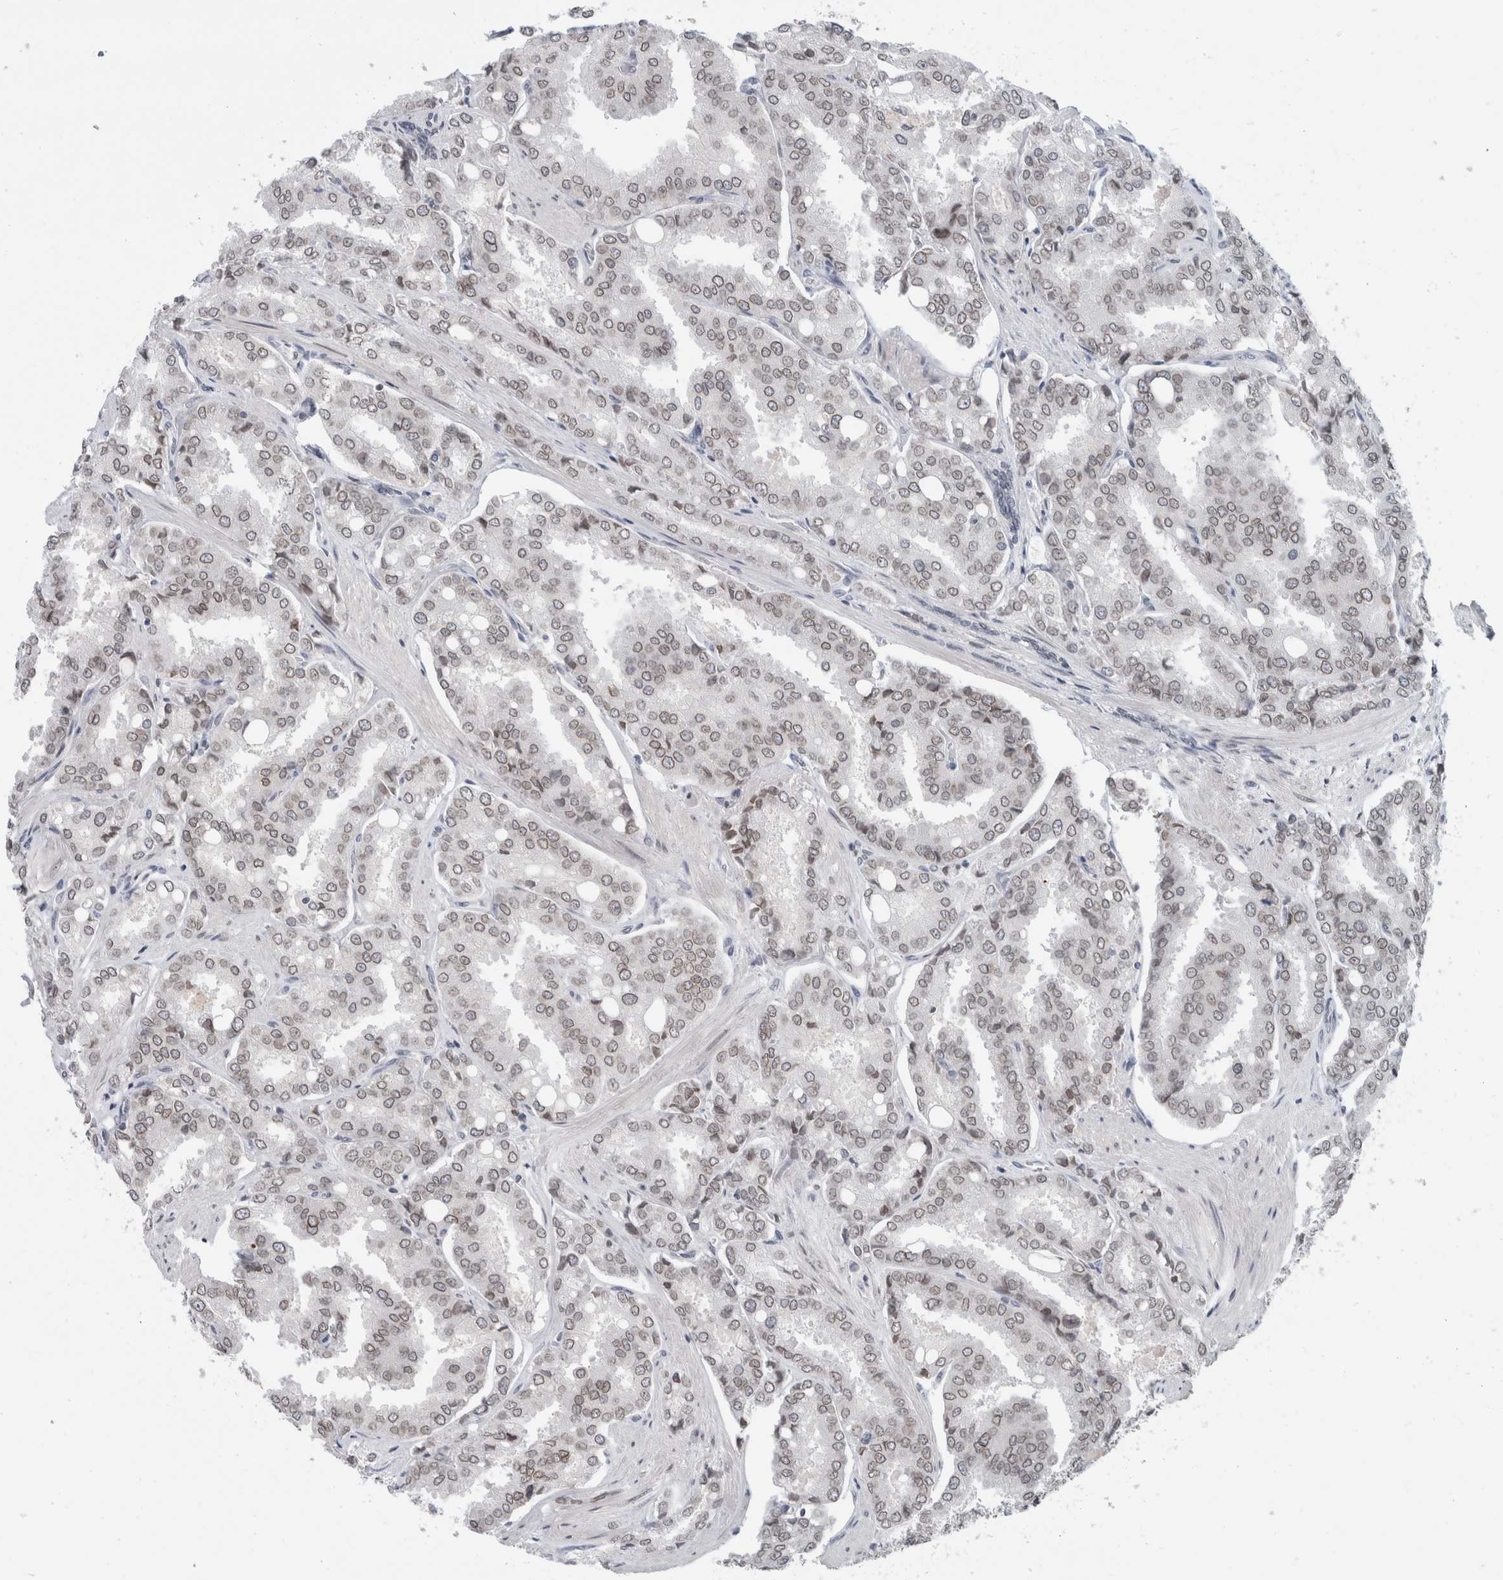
{"staining": {"intensity": "weak", "quantity": ">75%", "location": "cytoplasmic/membranous,nuclear"}, "tissue": "prostate cancer", "cell_type": "Tumor cells", "image_type": "cancer", "snomed": [{"axis": "morphology", "description": "Adenocarcinoma, High grade"}, {"axis": "topography", "description": "Prostate"}], "caption": "A low amount of weak cytoplasmic/membranous and nuclear staining is present in about >75% of tumor cells in prostate adenocarcinoma (high-grade) tissue. (DAB (3,3'-diaminobenzidine) = brown stain, brightfield microscopy at high magnification).", "gene": "ZNF770", "patient": {"sex": "male", "age": 50}}